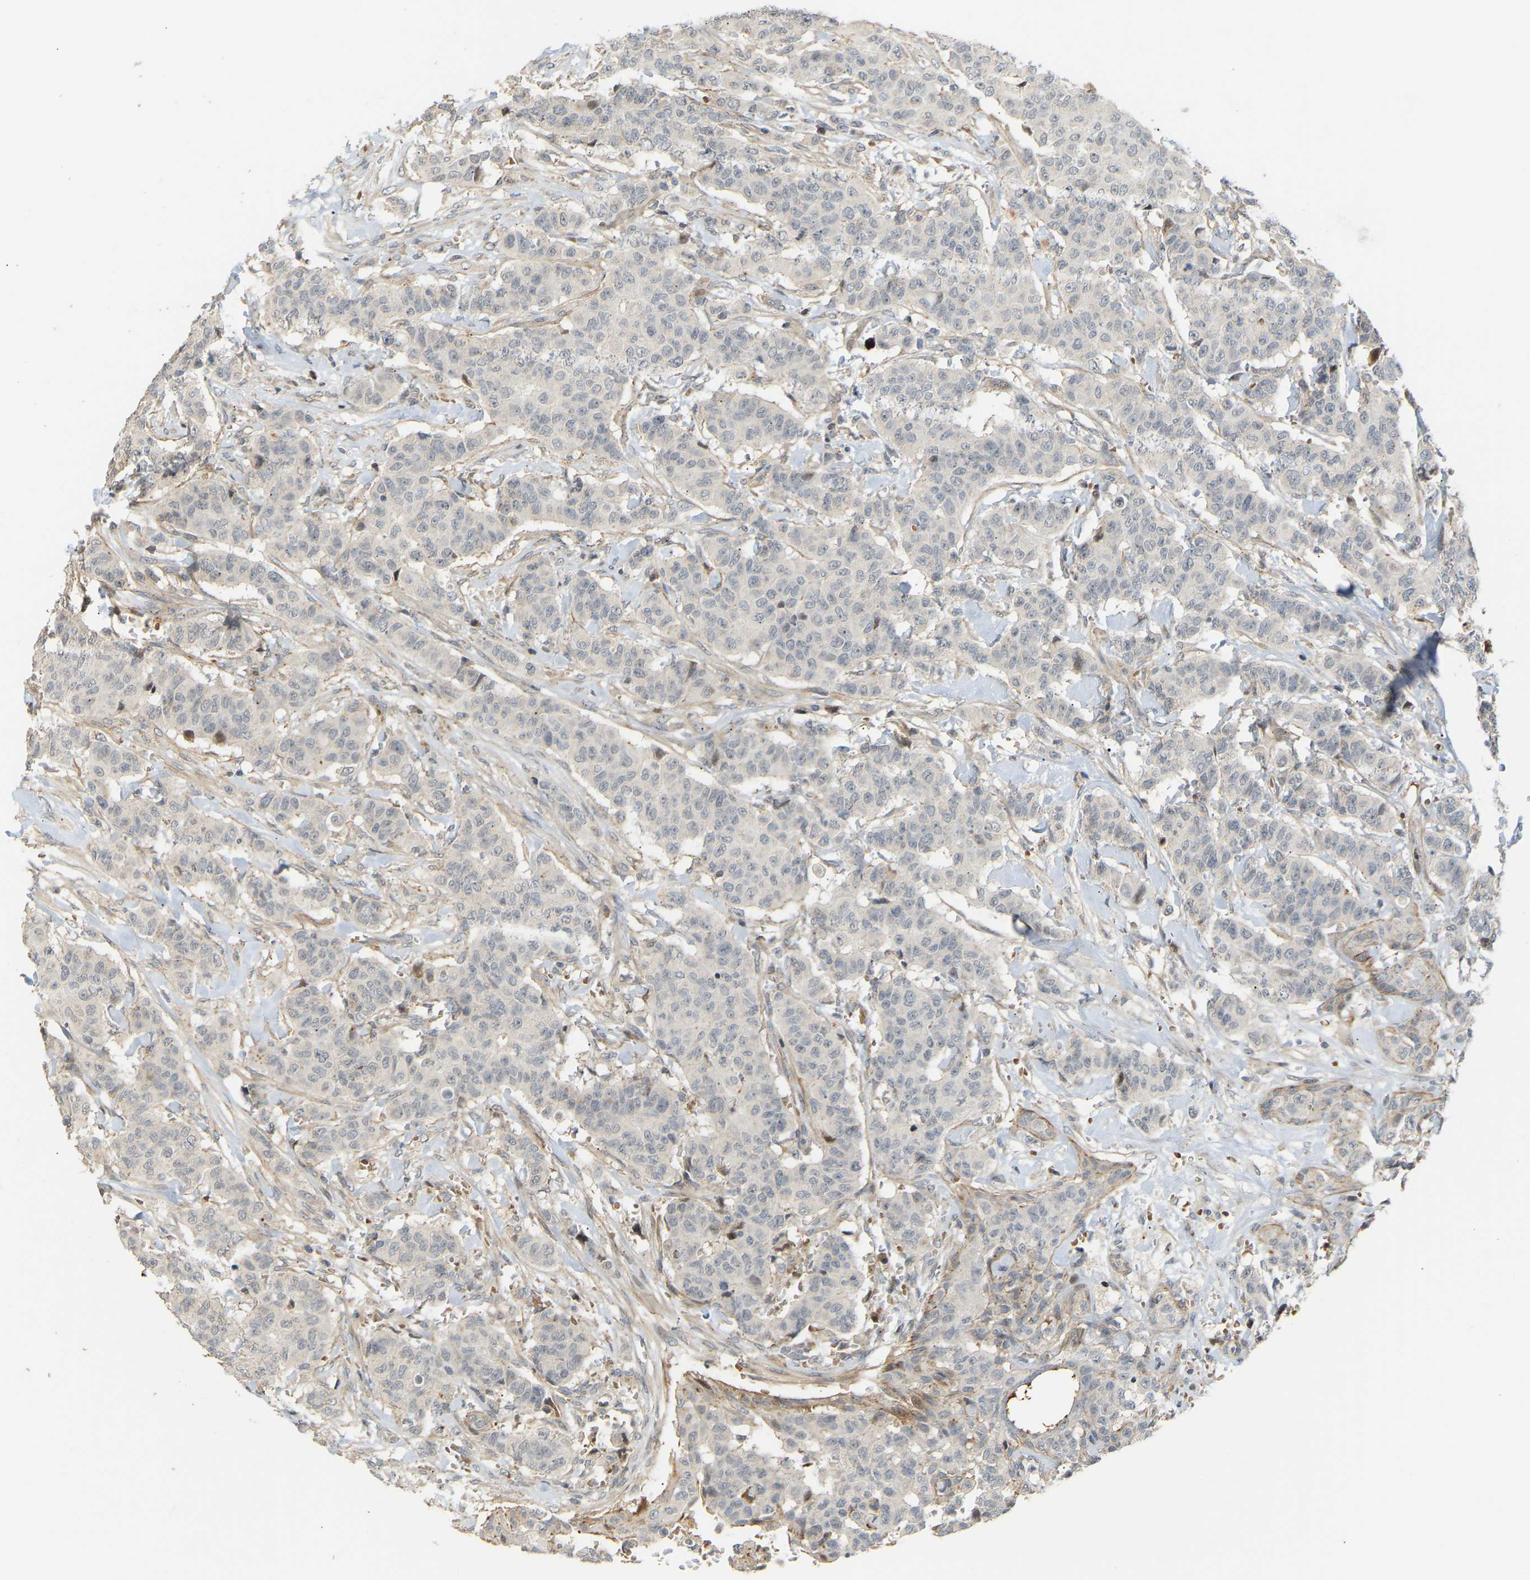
{"staining": {"intensity": "negative", "quantity": "none", "location": "none"}, "tissue": "breast cancer", "cell_type": "Tumor cells", "image_type": "cancer", "snomed": [{"axis": "morphology", "description": "Normal tissue, NOS"}, {"axis": "morphology", "description": "Duct carcinoma"}, {"axis": "topography", "description": "Breast"}], "caption": "Tumor cells are negative for protein expression in human infiltrating ductal carcinoma (breast).", "gene": "POGLUT2", "patient": {"sex": "female", "age": 40}}